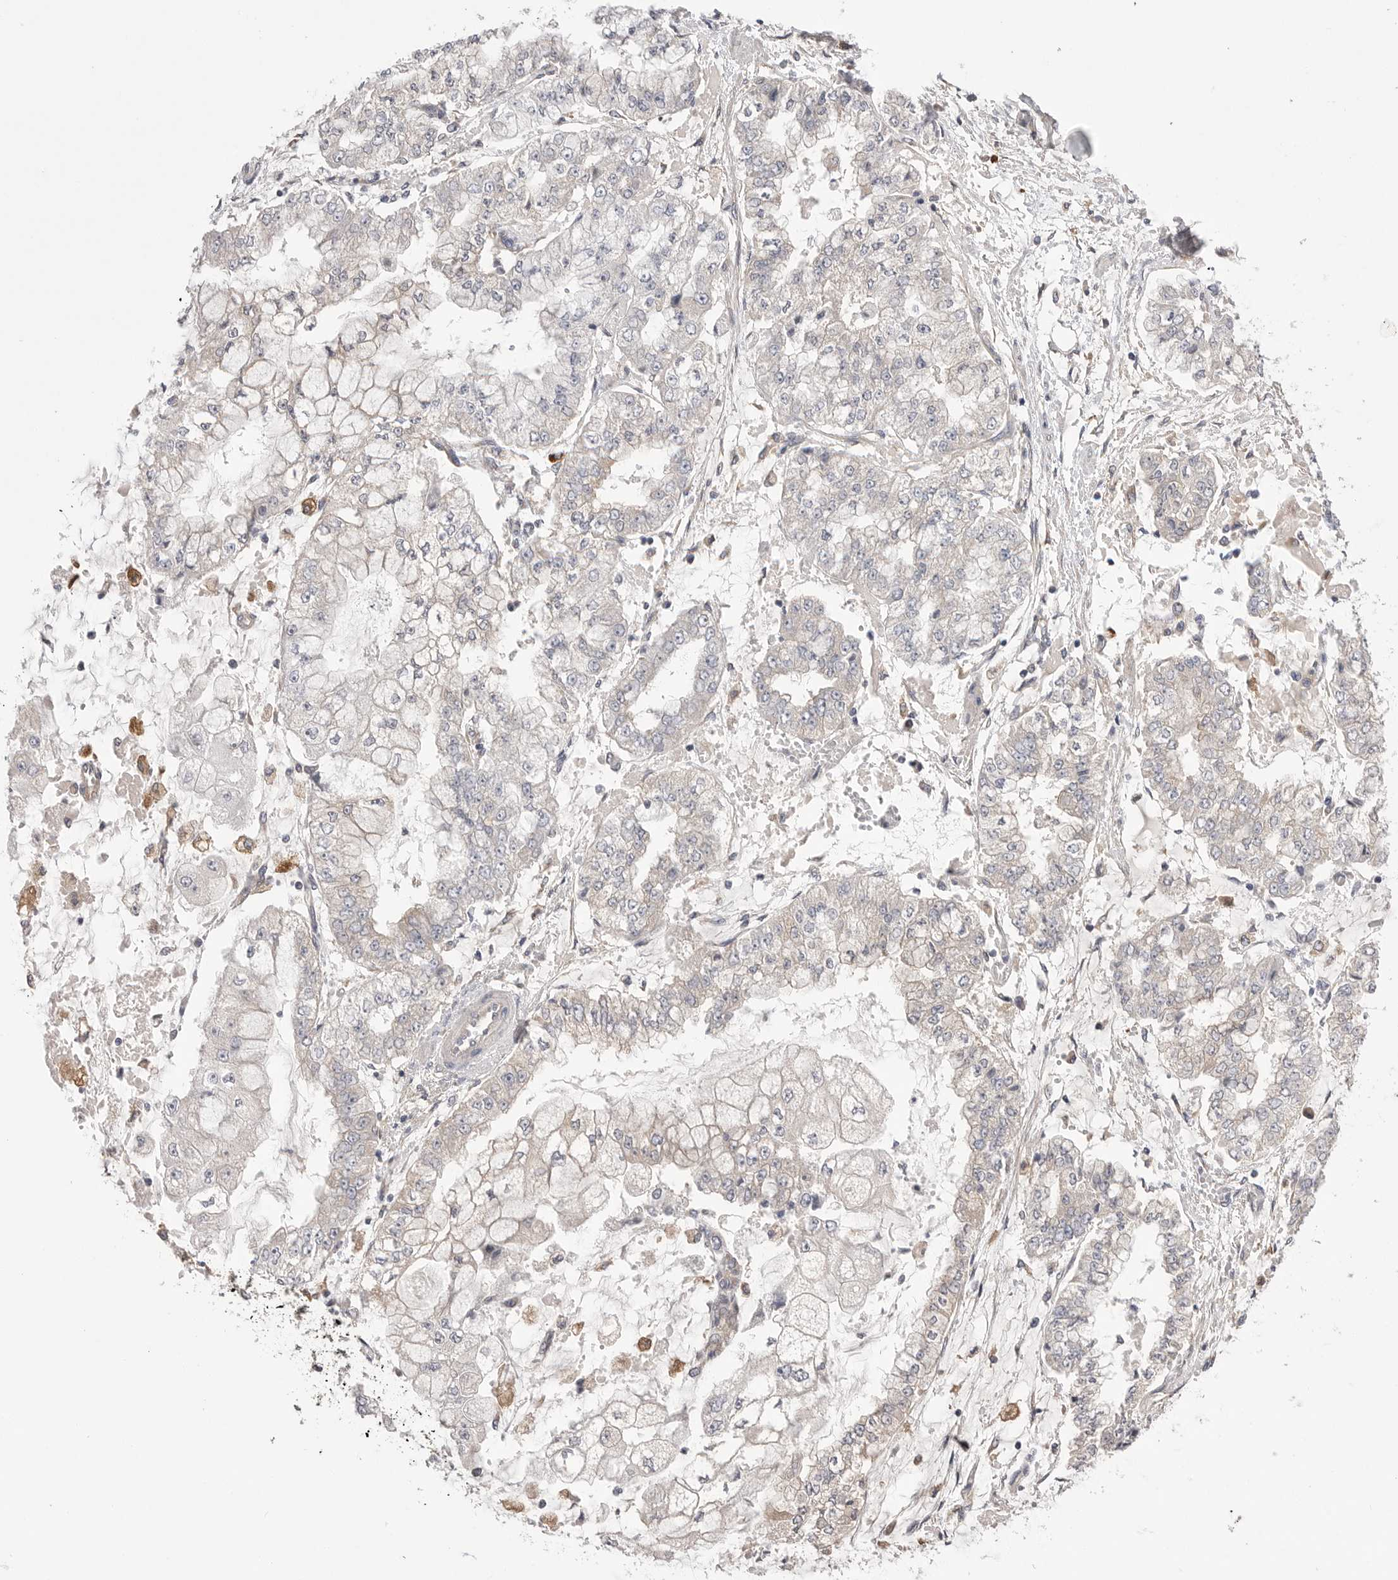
{"staining": {"intensity": "negative", "quantity": "none", "location": "none"}, "tissue": "stomach cancer", "cell_type": "Tumor cells", "image_type": "cancer", "snomed": [{"axis": "morphology", "description": "Adenocarcinoma, NOS"}, {"axis": "topography", "description": "Stomach"}], "caption": "An IHC image of stomach cancer is shown. There is no staining in tumor cells of stomach cancer.", "gene": "VAC14", "patient": {"sex": "male", "age": 76}}